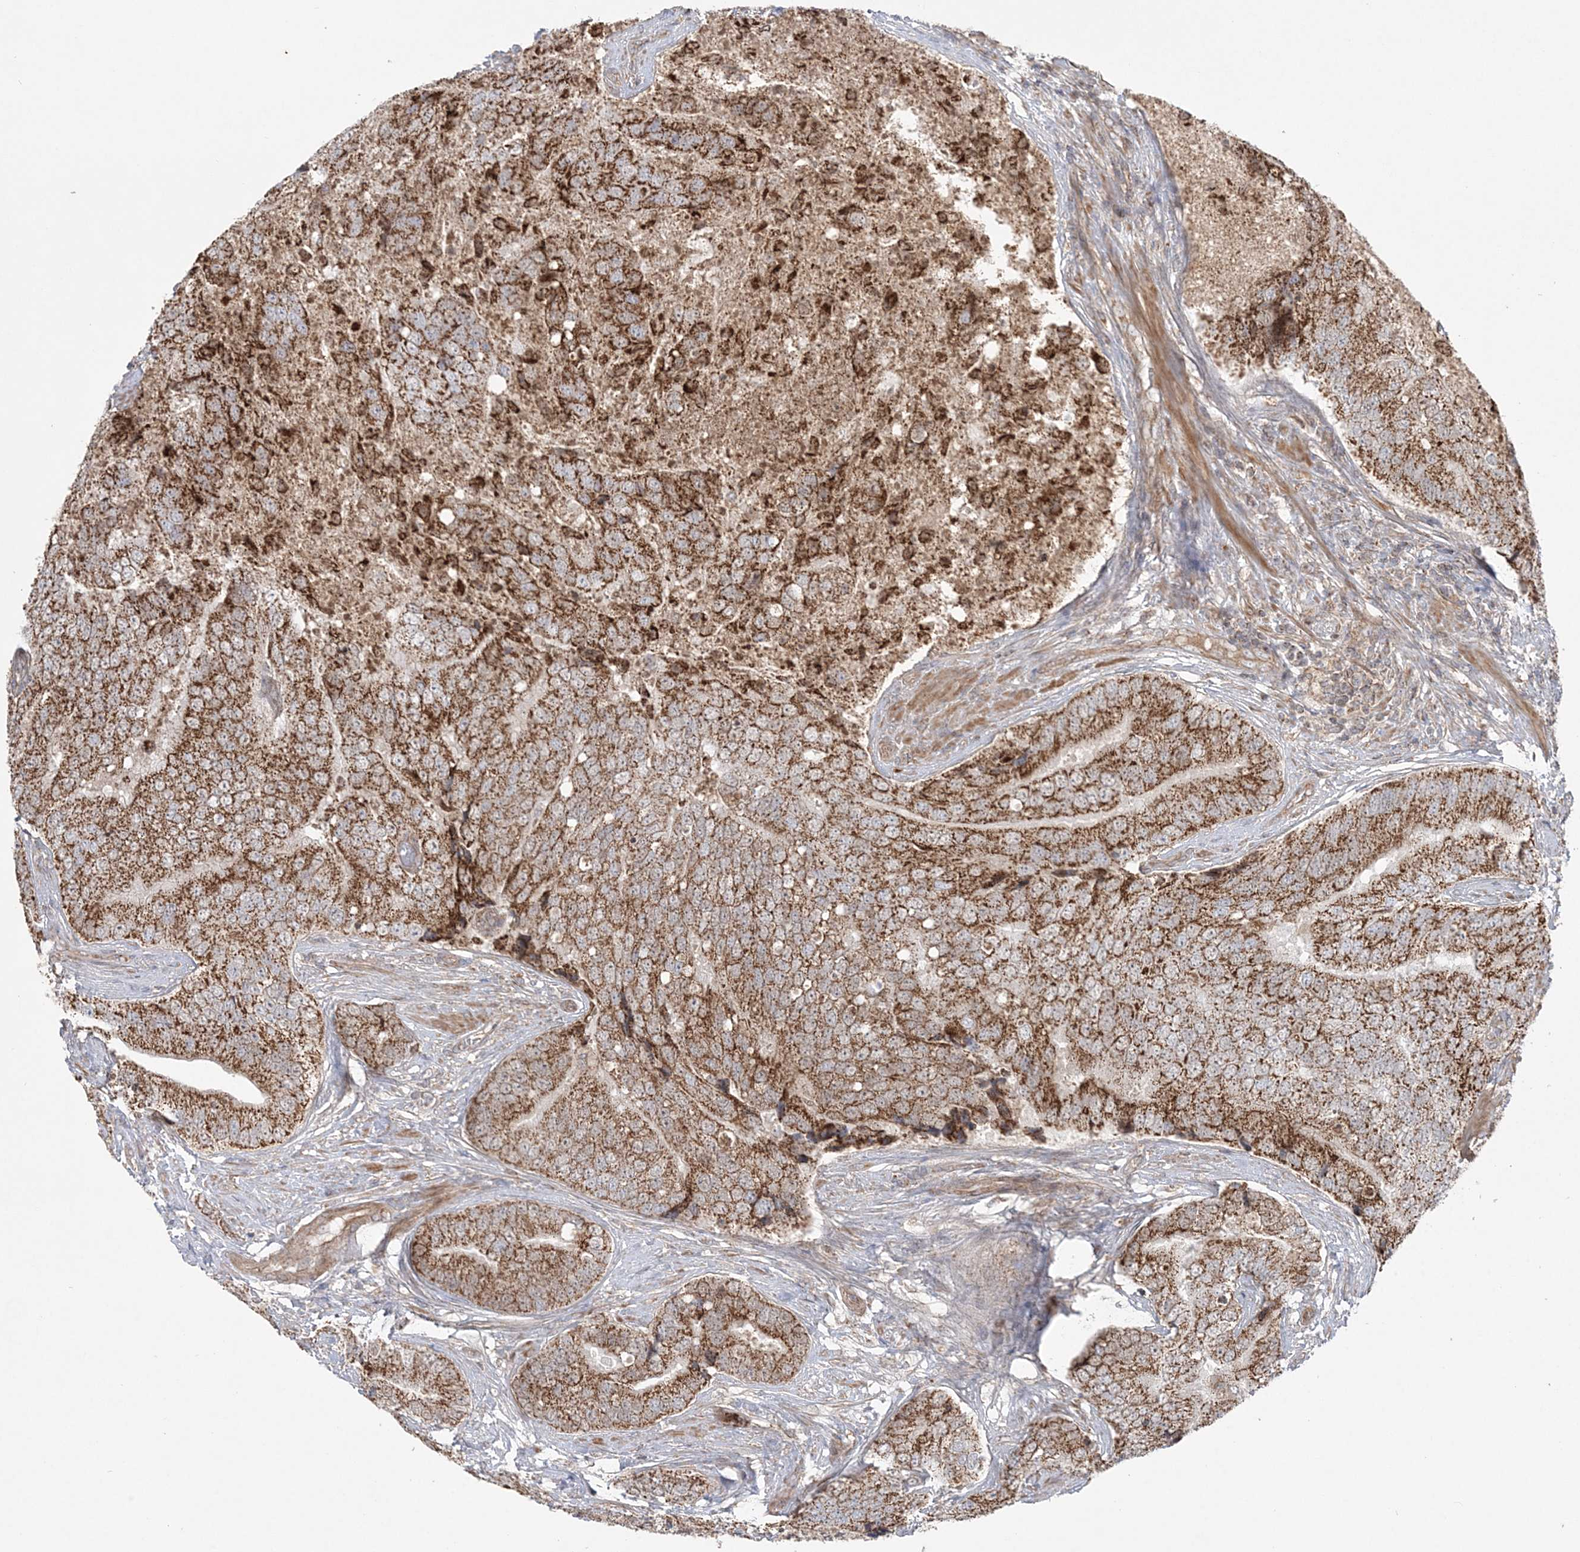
{"staining": {"intensity": "strong", "quantity": ">75%", "location": "cytoplasmic/membranous"}, "tissue": "prostate cancer", "cell_type": "Tumor cells", "image_type": "cancer", "snomed": [{"axis": "morphology", "description": "Adenocarcinoma, High grade"}, {"axis": "topography", "description": "Prostate"}], "caption": "Strong cytoplasmic/membranous protein expression is appreciated in about >75% of tumor cells in prostate cancer (adenocarcinoma (high-grade)).", "gene": "SCLT1", "patient": {"sex": "male", "age": 70}}